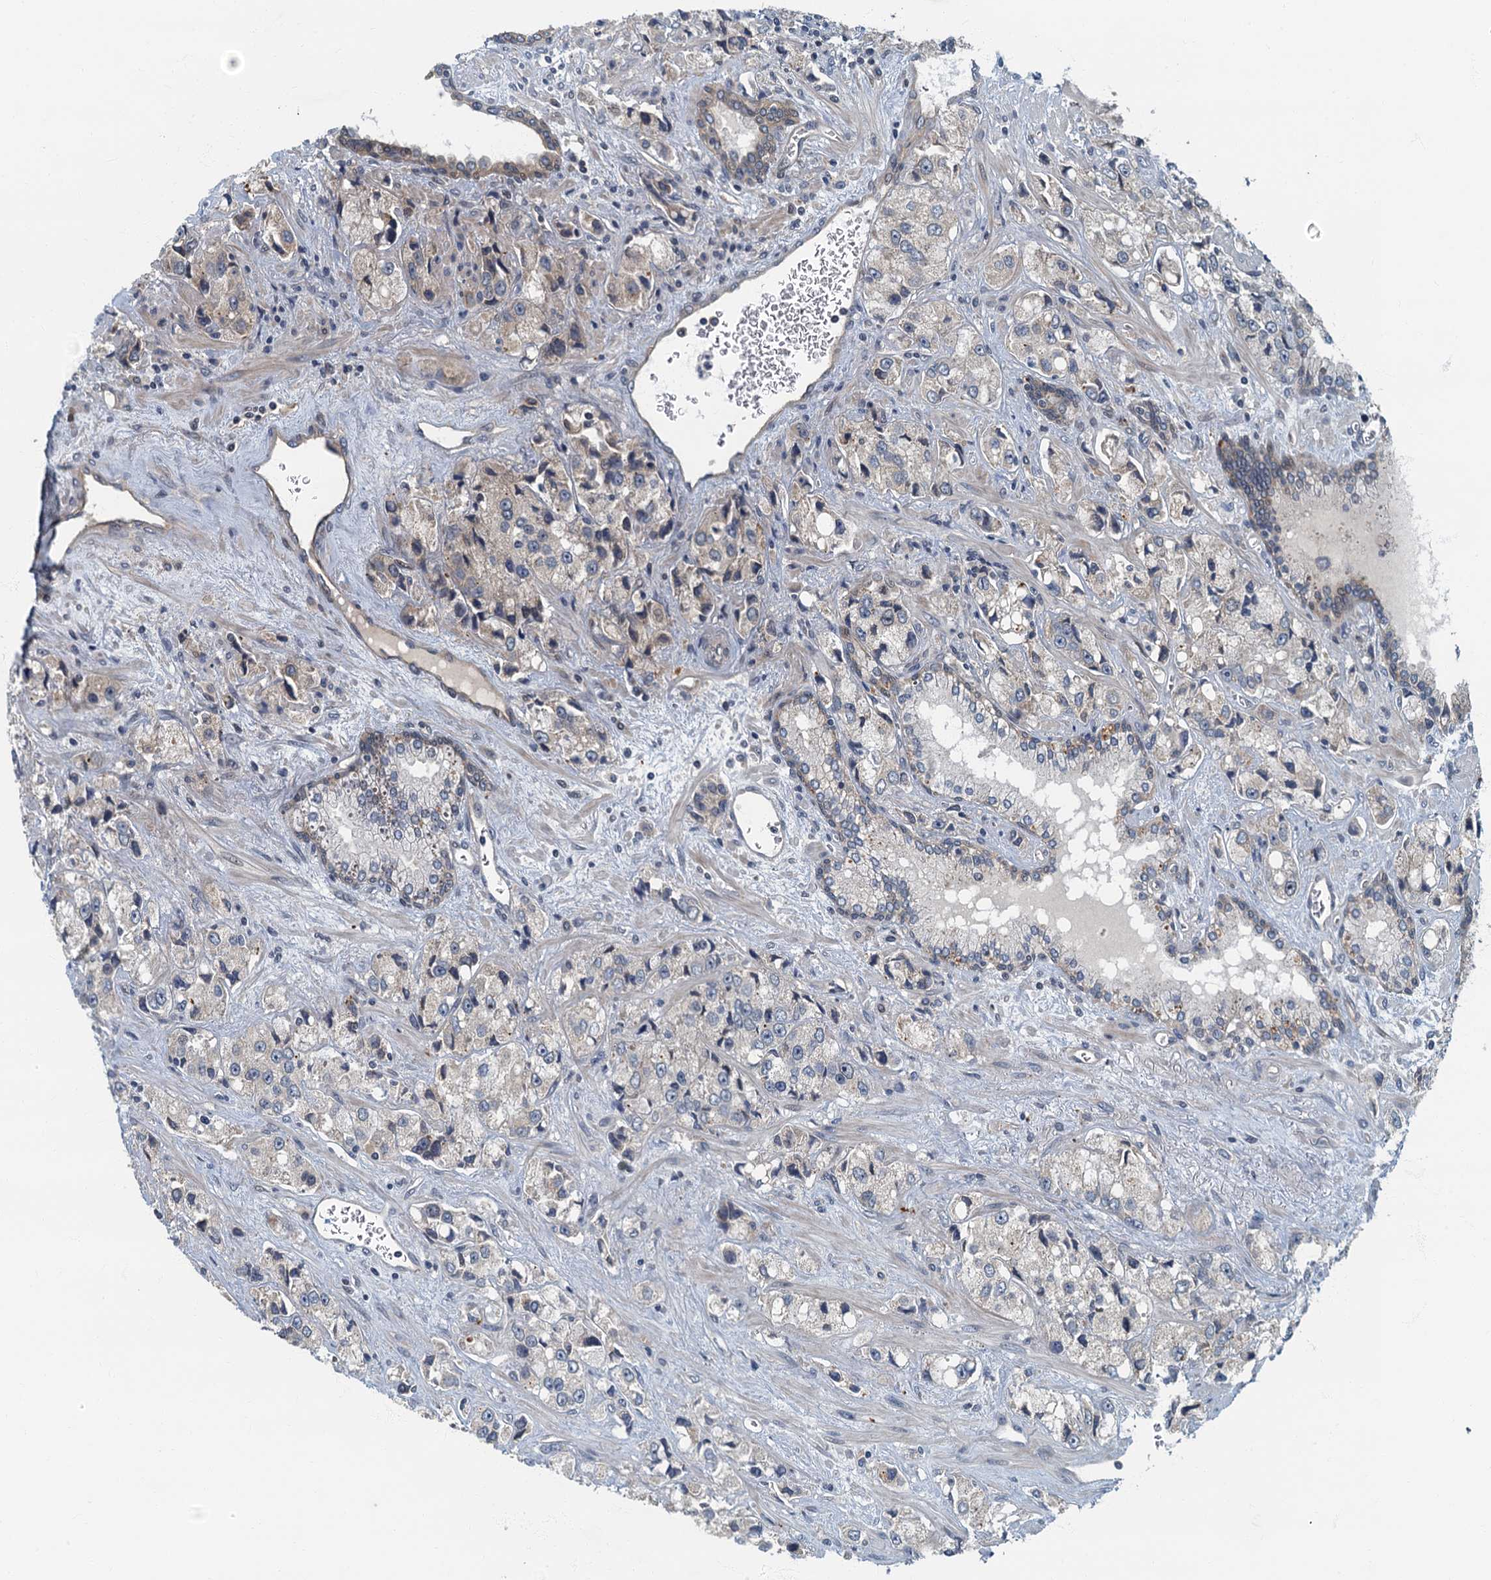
{"staining": {"intensity": "negative", "quantity": "none", "location": "none"}, "tissue": "prostate cancer", "cell_type": "Tumor cells", "image_type": "cancer", "snomed": [{"axis": "morphology", "description": "Adenocarcinoma, High grade"}, {"axis": "topography", "description": "Prostate"}], "caption": "Prostate cancer (adenocarcinoma (high-grade)) stained for a protein using immunohistochemistry reveals no expression tumor cells.", "gene": "CKAP2L", "patient": {"sex": "male", "age": 74}}